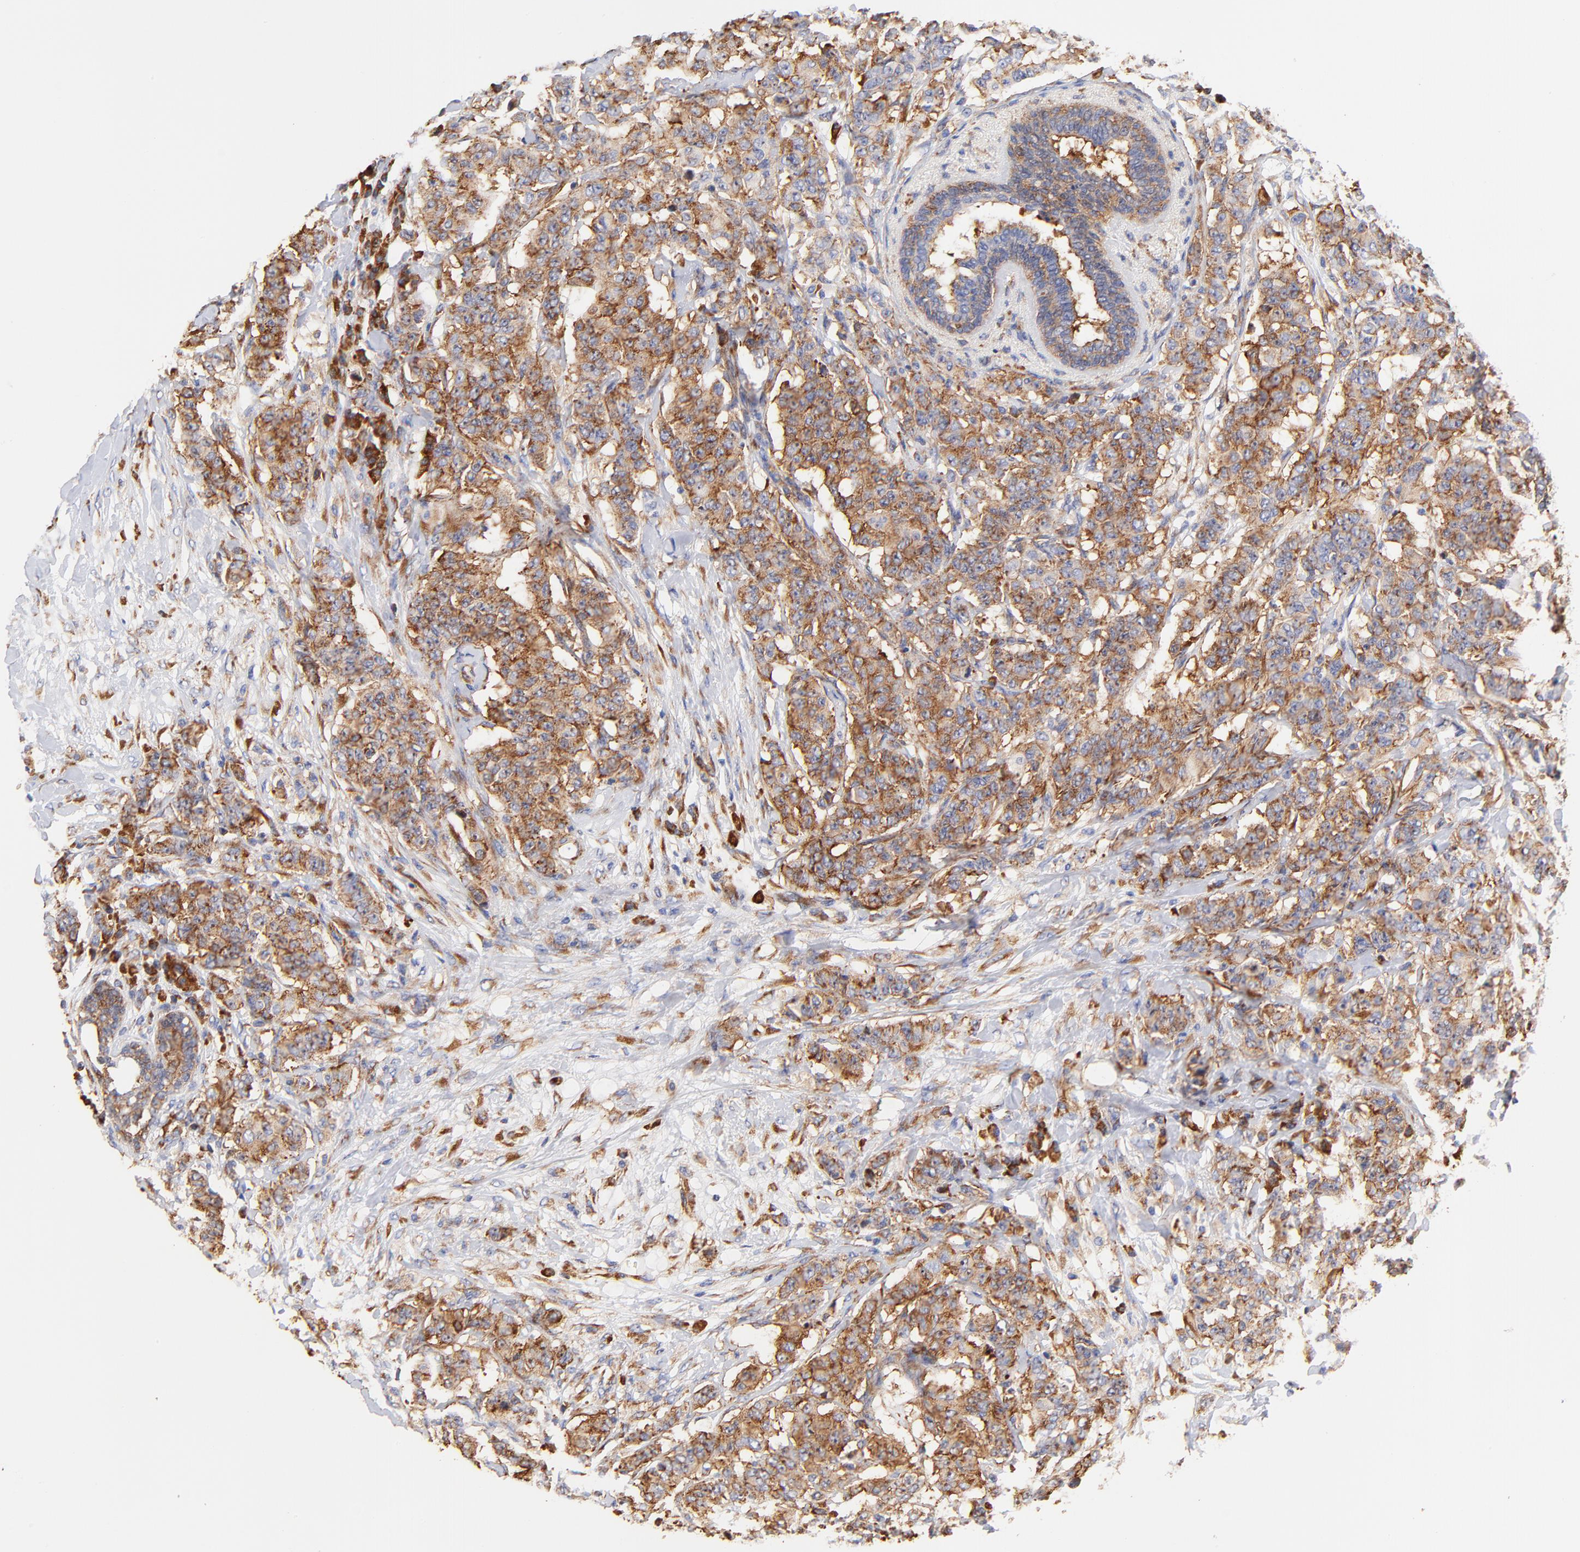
{"staining": {"intensity": "strong", "quantity": ">75%", "location": "cytoplasmic/membranous"}, "tissue": "breast cancer", "cell_type": "Tumor cells", "image_type": "cancer", "snomed": [{"axis": "morphology", "description": "Duct carcinoma"}, {"axis": "topography", "description": "Breast"}], "caption": "Immunohistochemical staining of human infiltrating ductal carcinoma (breast) reveals strong cytoplasmic/membranous protein staining in approximately >75% of tumor cells. The protein is shown in brown color, while the nuclei are stained blue.", "gene": "RPL27", "patient": {"sex": "female", "age": 40}}